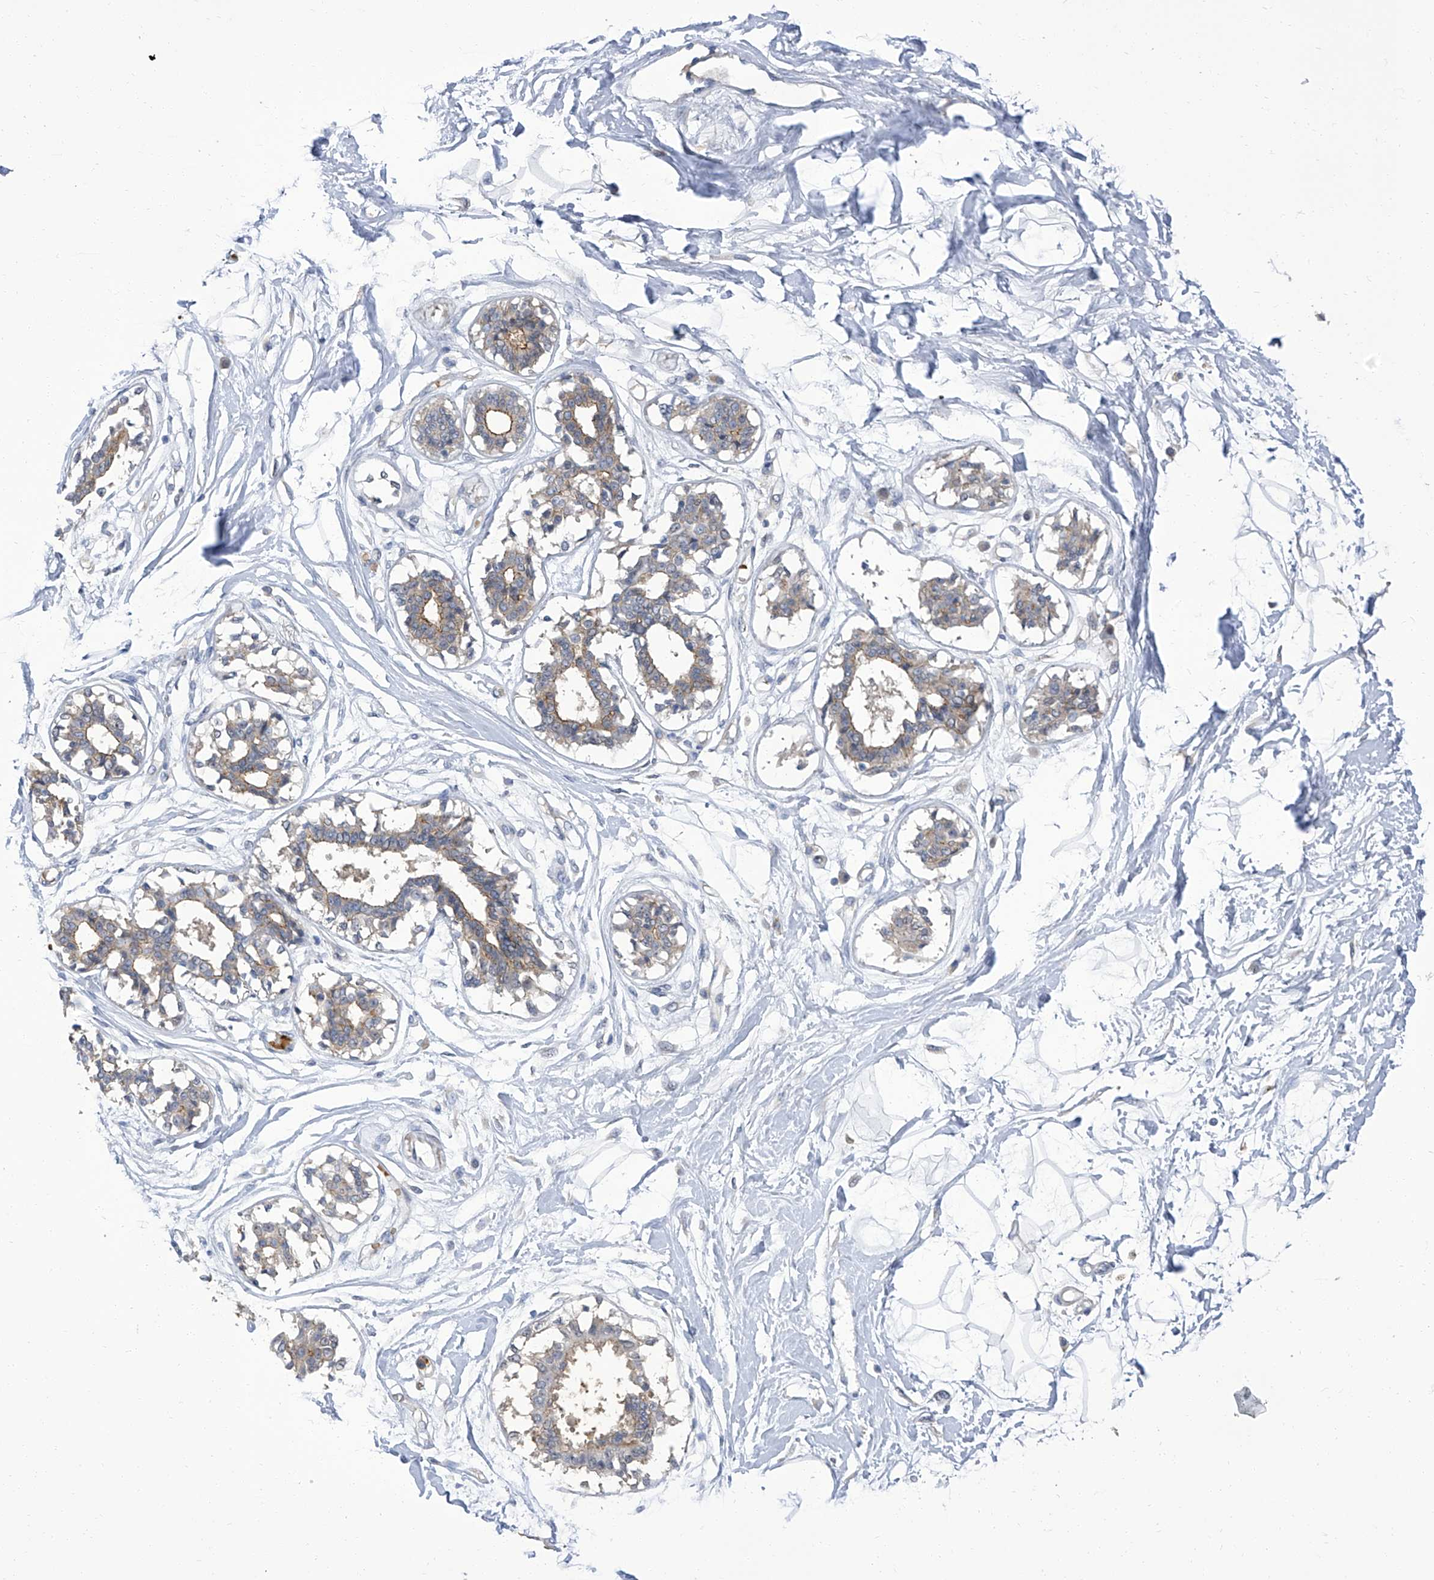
{"staining": {"intensity": "negative", "quantity": "none", "location": "none"}, "tissue": "breast", "cell_type": "Adipocytes", "image_type": "normal", "snomed": [{"axis": "morphology", "description": "Normal tissue, NOS"}, {"axis": "topography", "description": "Breast"}], "caption": "Adipocytes are negative for protein expression in unremarkable human breast. Nuclei are stained in blue.", "gene": "PARD3", "patient": {"sex": "female", "age": 45}}